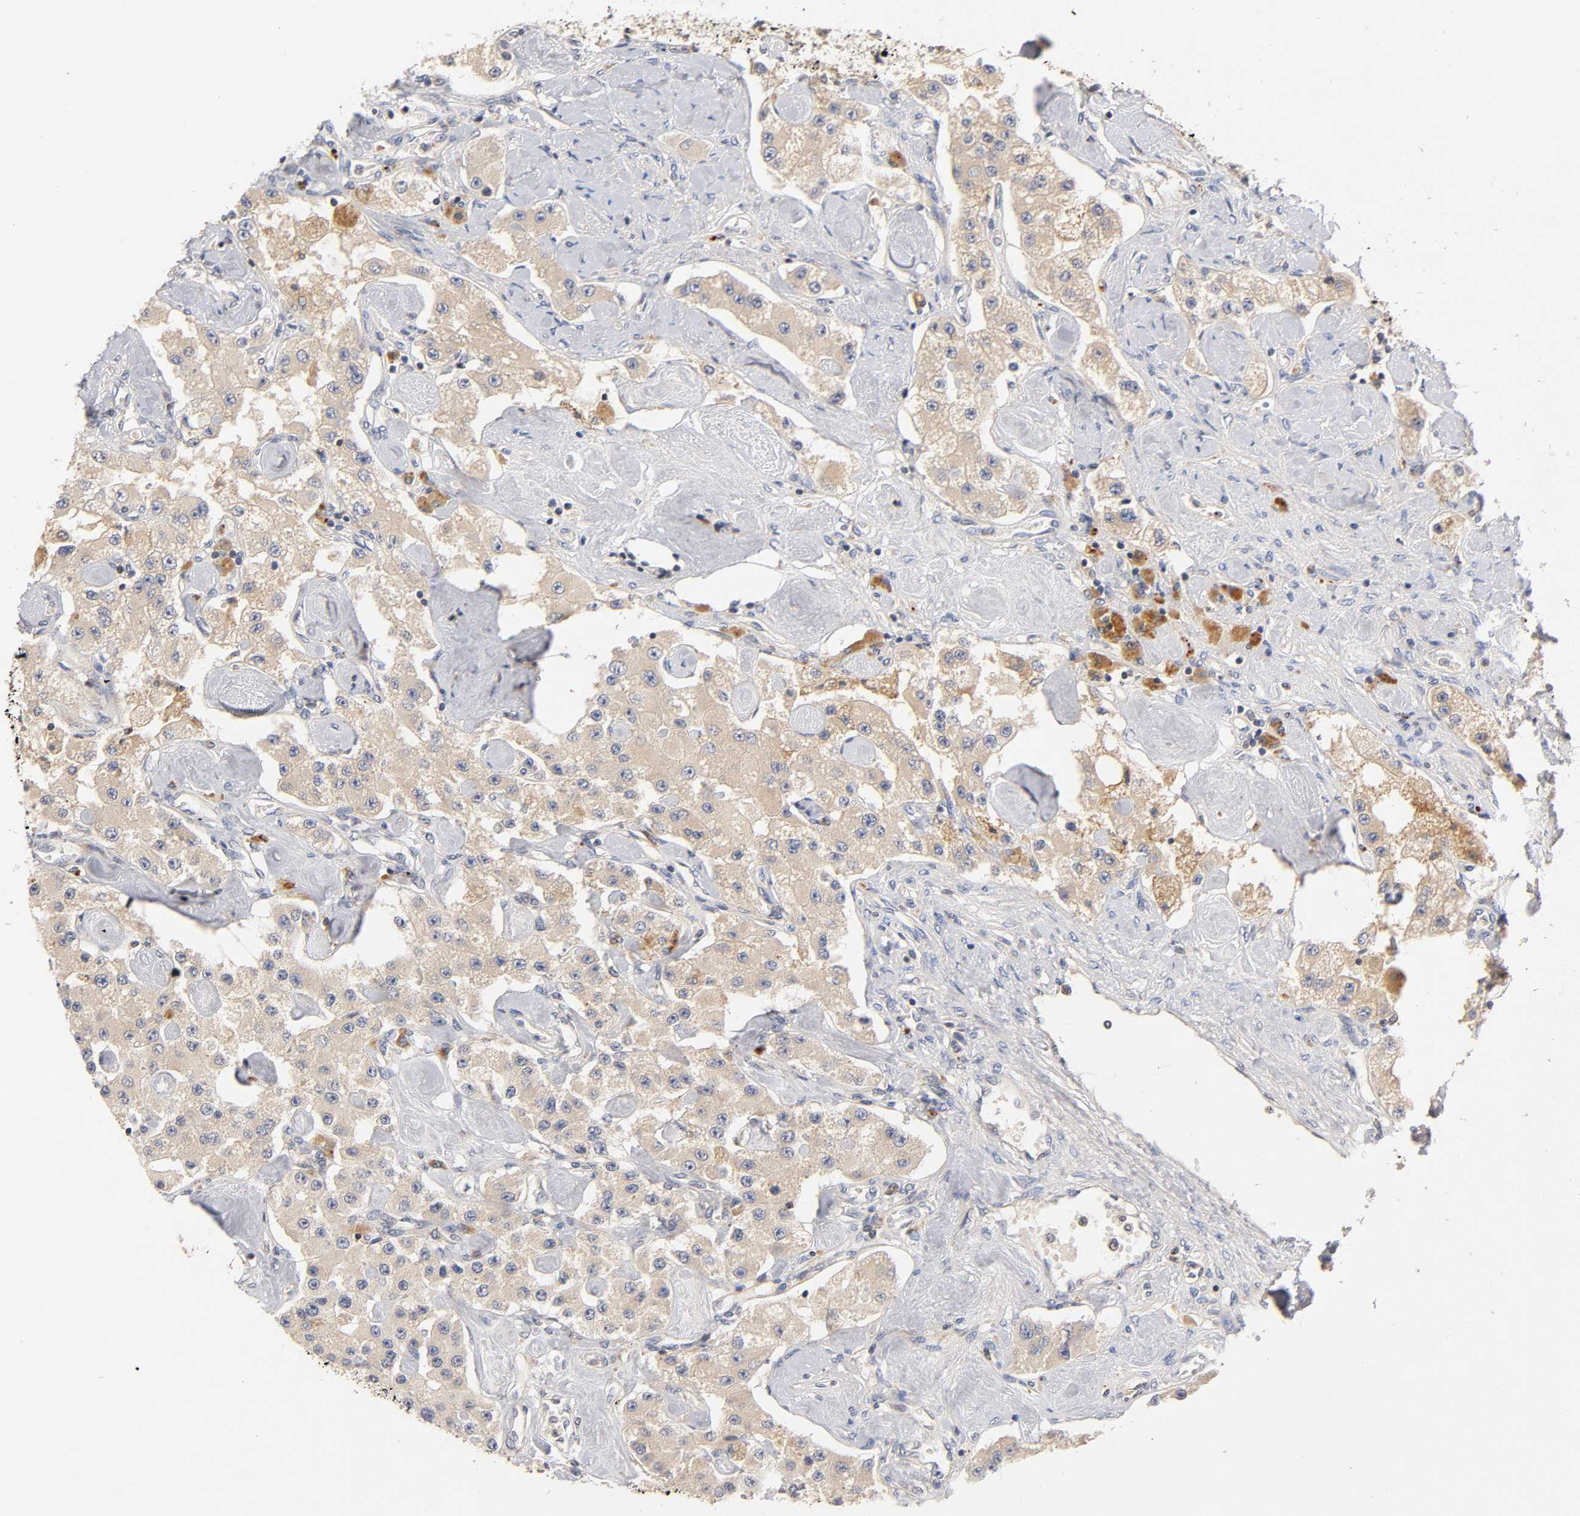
{"staining": {"intensity": "weak", "quantity": ">75%", "location": "cytoplasmic/membranous"}, "tissue": "carcinoid", "cell_type": "Tumor cells", "image_type": "cancer", "snomed": [{"axis": "morphology", "description": "Carcinoid, malignant, NOS"}, {"axis": "topography", "description": "Pancreas"}], "caption": "There is low levels of weak cytoplasmic/membranous expression in tumor cells of malignant carcinoid, as demonstrated by immunohistochemical staining (brown color).", "gene": "RHOA", "patient": {"sex": "male", "age": 41}}